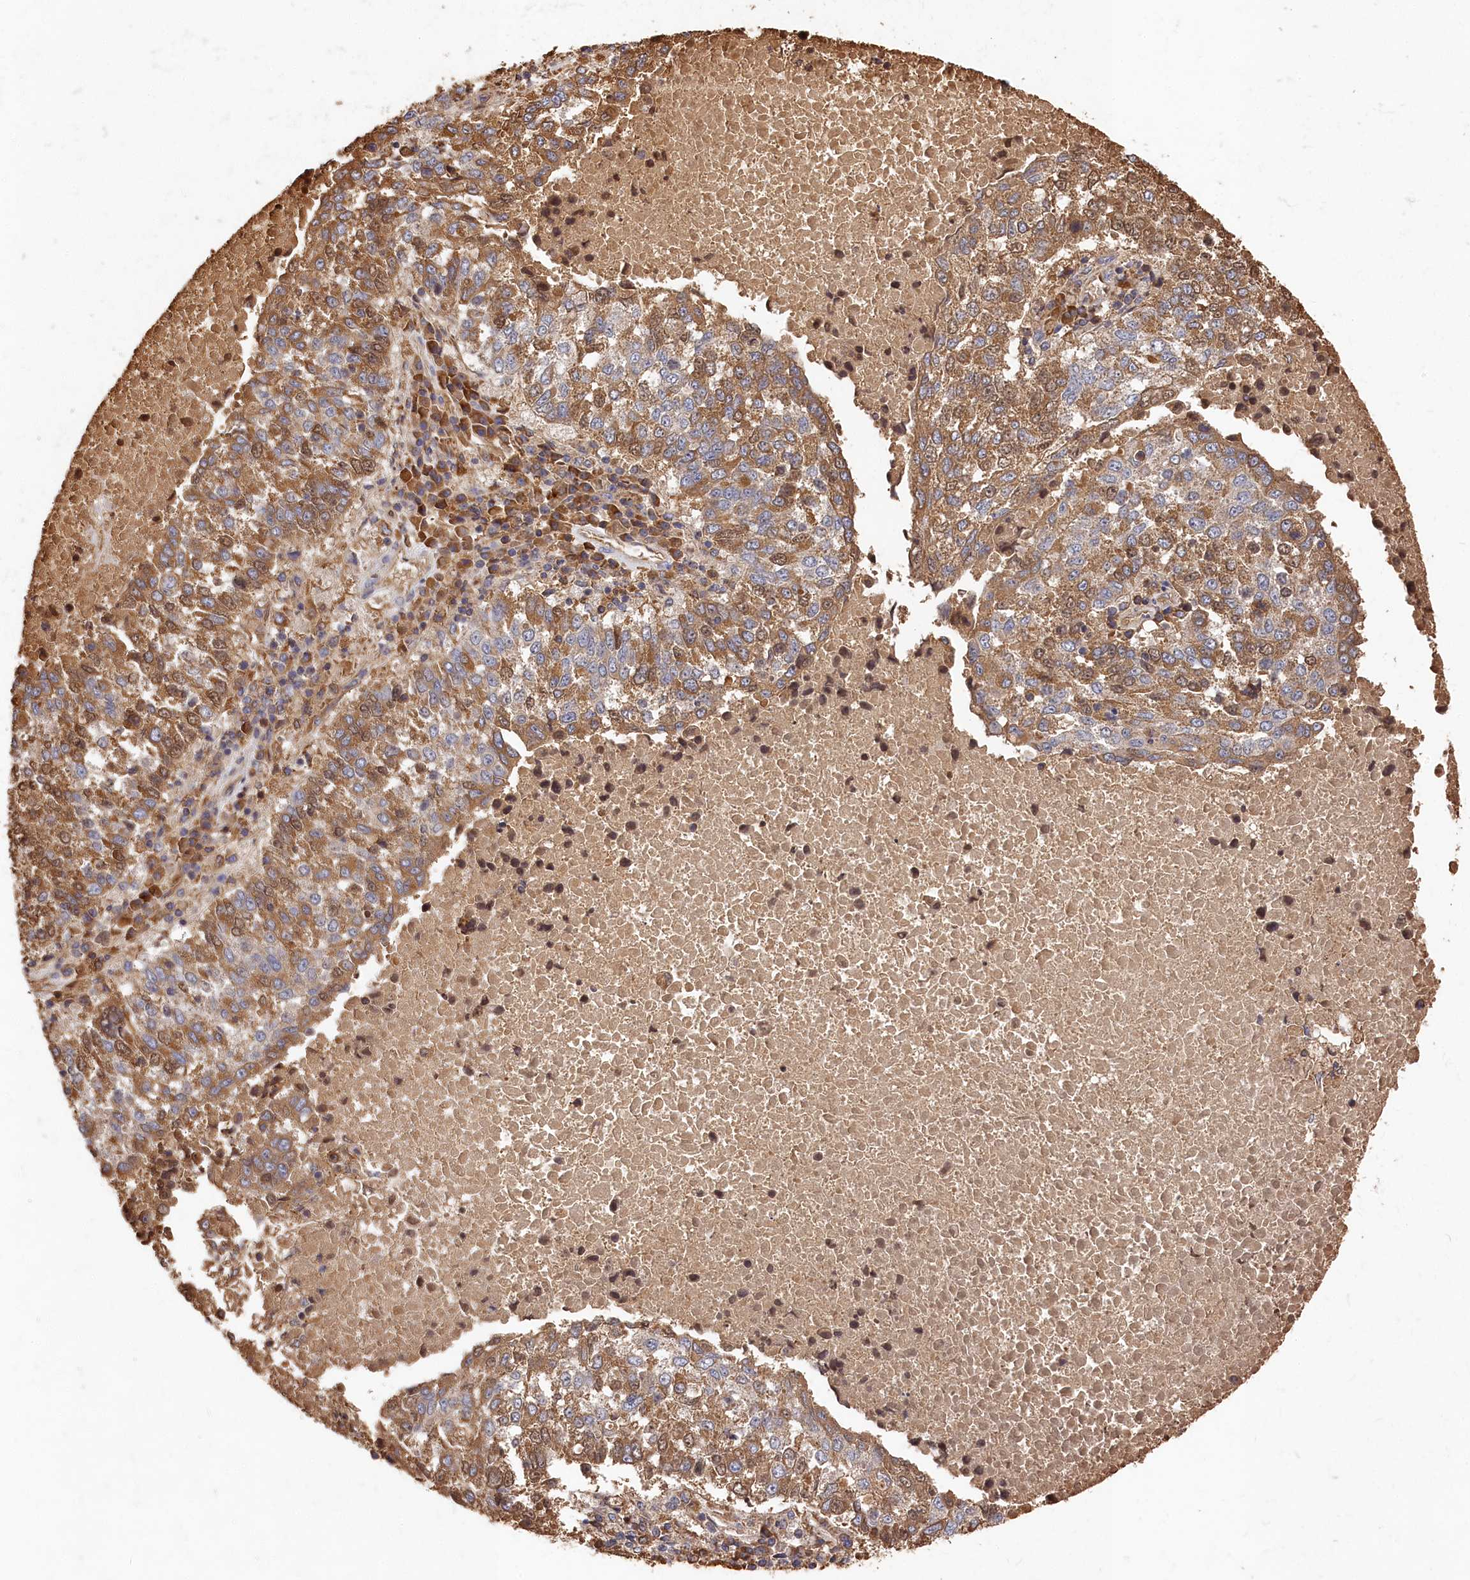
{"staining": {"intensity": "moderate", "quantity": ">75%", "location": "cytoplasmic/membranous"}, "tissue": "lung cancer", "cell_type": "Tumor cells", "image_type": "cancer", "snomed": [{"axis": "morphology", "description": "Squamous cell carcinoma, NOS"}, {"axis": "topography", "description": "Lung"}], "caption": "About >75% of tumor cells in lung cancer exhibit moderate cytoplasmic/membranous protein staining as visualized by brown immunohistochemical staining.", "gene": "DHRS11", "patient": {"sex": "male", "age": 73}}